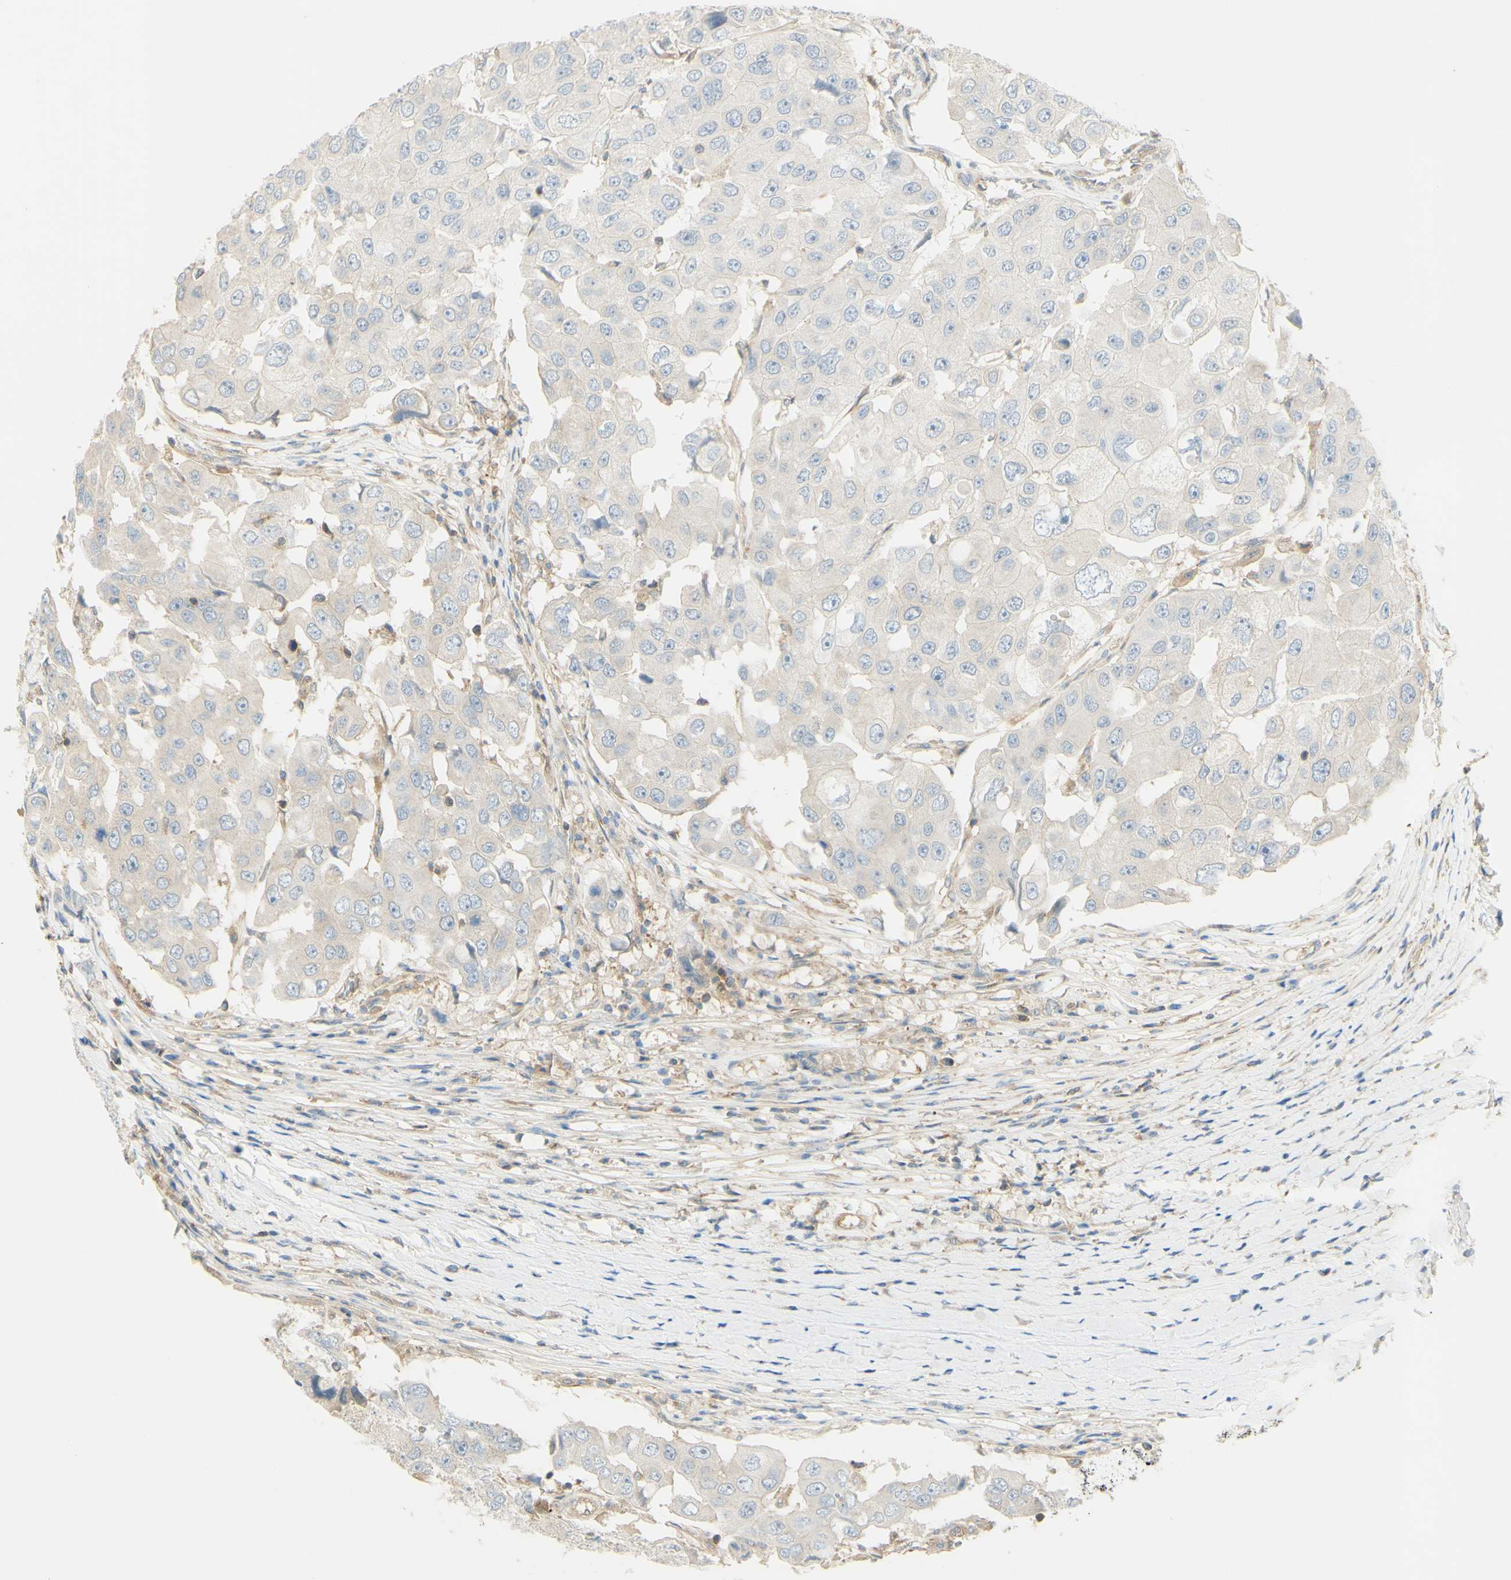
{"staining": {"intensity": "negative", "quantity": "none", "location": "none"}, "tissue": "breast cancer", "cell_type": "Tumor cells", "image_type": "cancer", "snomed": [{"axis": "morphology", "description": "Duct carcinoma"}, {"axis": "topography", "description": "Breast"}], "caption": "Immunohistochemistry image of human breast cancer stained for a protein (brown), which exhibits no positivity in tumor cells.", "gene": "IKBKG", "patient": {"sex": "female", "age": 27}}